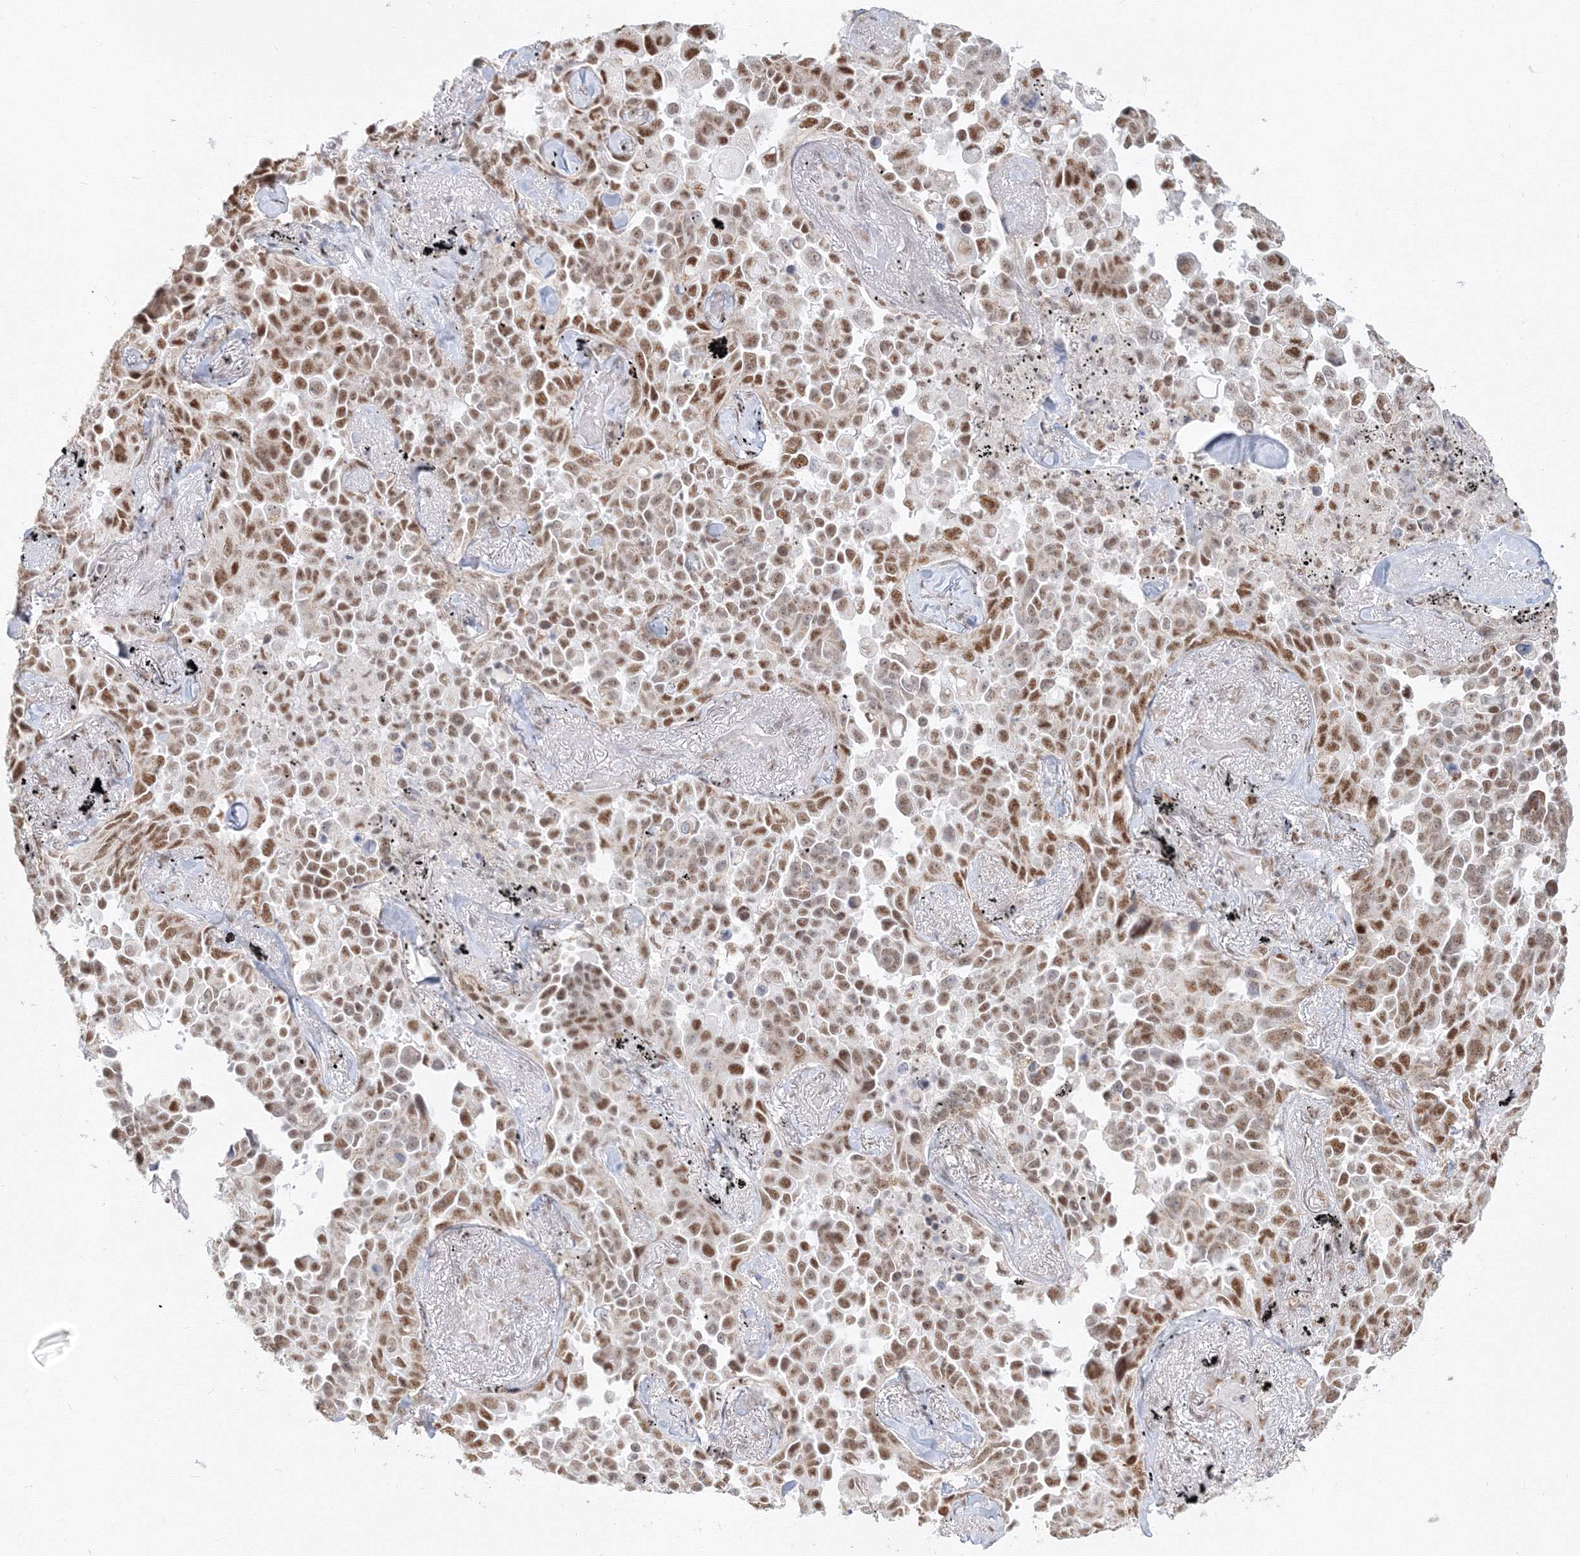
{"staining": {"intensity": "moderate", "quantity": ">75%", "location": "nuclear"}, "tissue": "lung cancer", "cell_type": "Tumor cells", "image_type": "cancer", "snomed": [{"axis": "morphology", "description": "Adenocarcinoma, NOS"}, {"axis": "topography", "description": "Lung"}], "caption": "Lung adenocarcinoma was stained to show a protein in brown. There is medium levels of moderate nuclear positivity in about >75% of tumor cells.", "gene": "PPP4R2", "patient": {"sex": "female", "age": 67}}